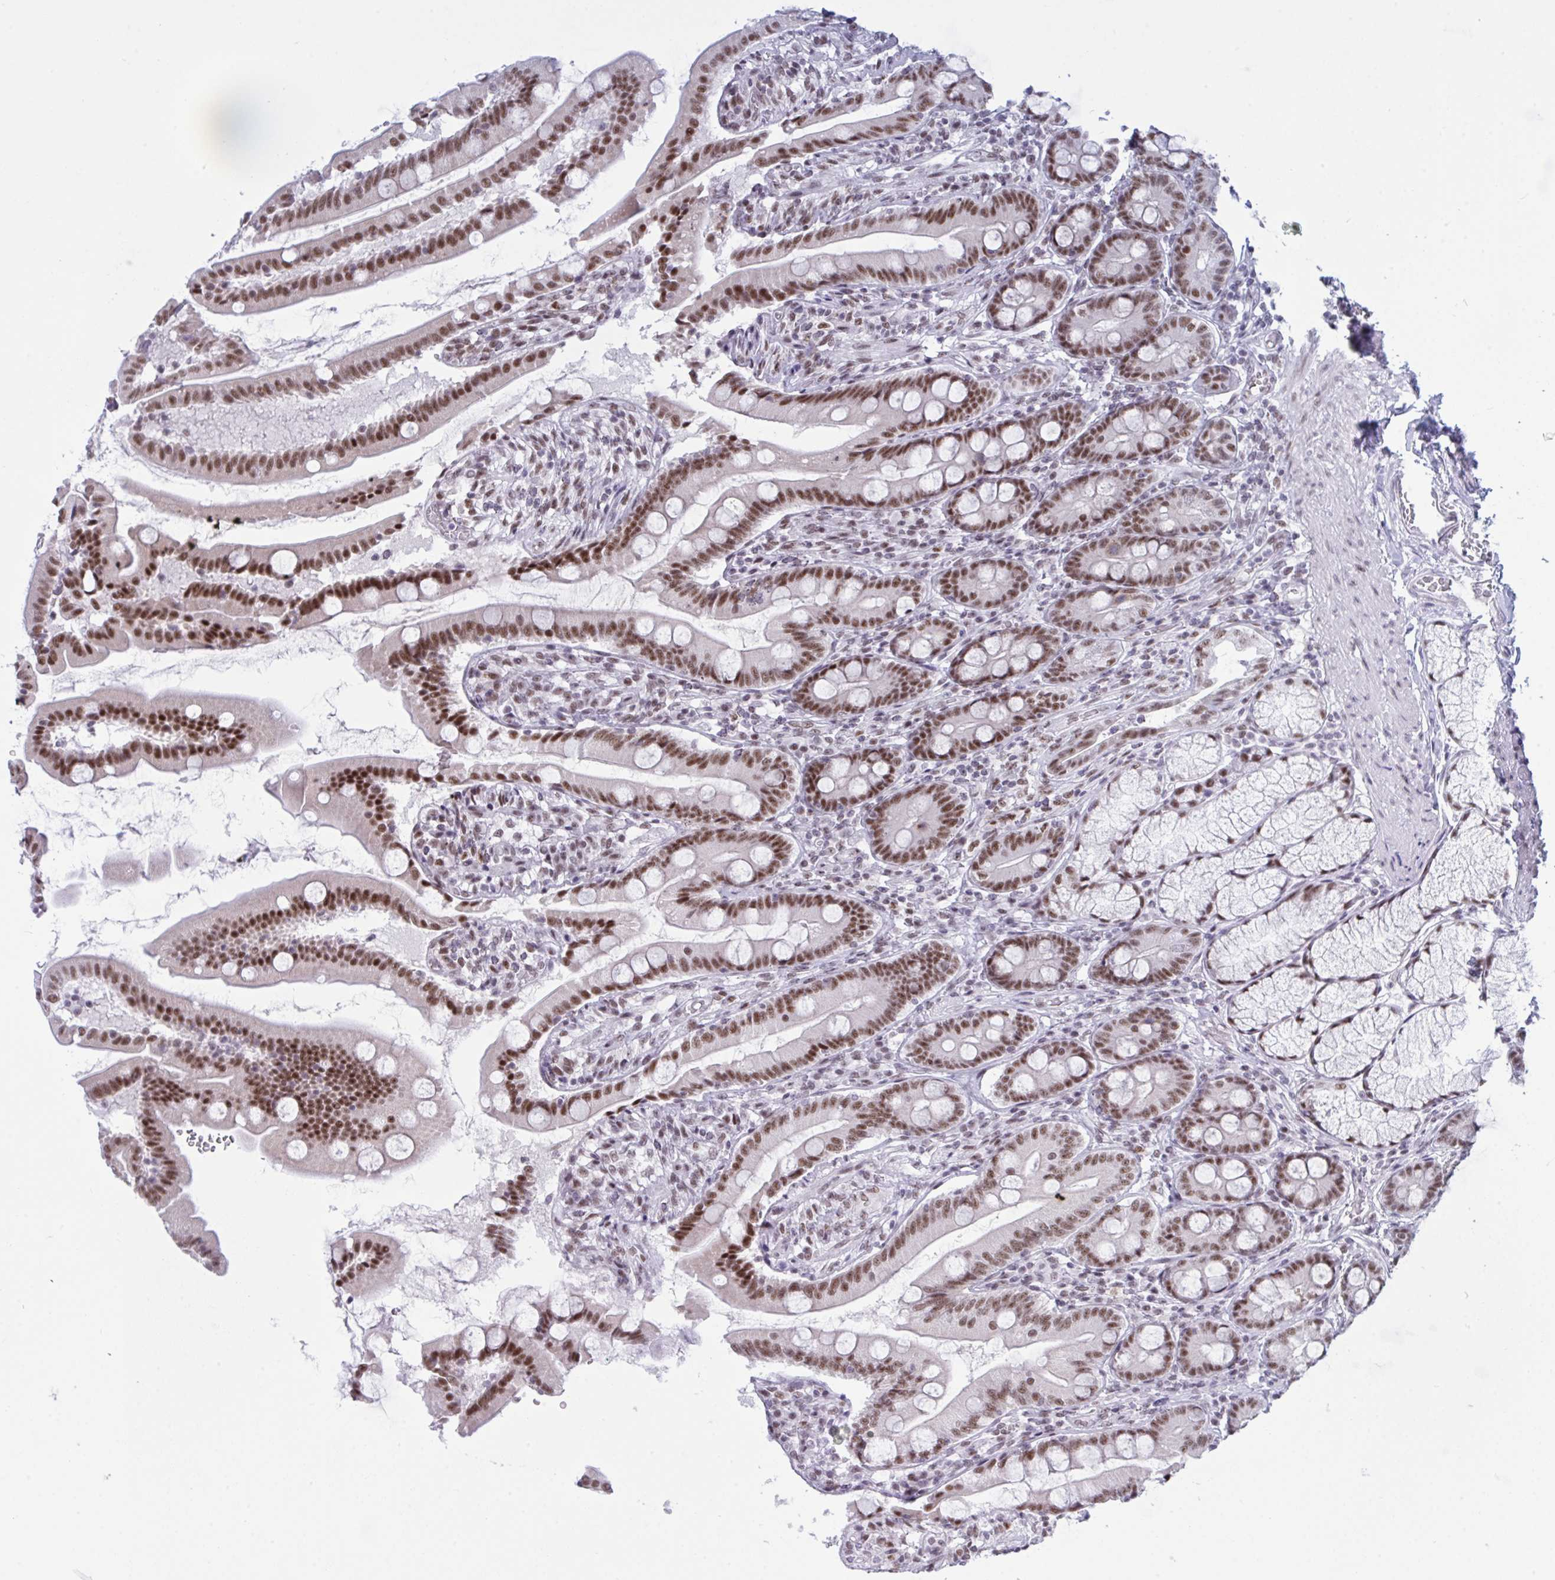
{"staining": {"intensity": "strong", "quantity": ">75%", "location": "nuclear"}, "tissue": "duodenum", "cell_type": "Glandular cells", "image_type": "normal", "snomed": [{"axis": "morphology", "description": "Normal tissue, NOS"}, {"axis": "topography", "description": "Duodenum"}], "caption": "Protein expression analysis of unremarkable human duodenum reveals strong nuclear staining in about >75% of glandular cells.", "gene": "PPP1R10", "patient": {"sex": "female", "age": 67}}